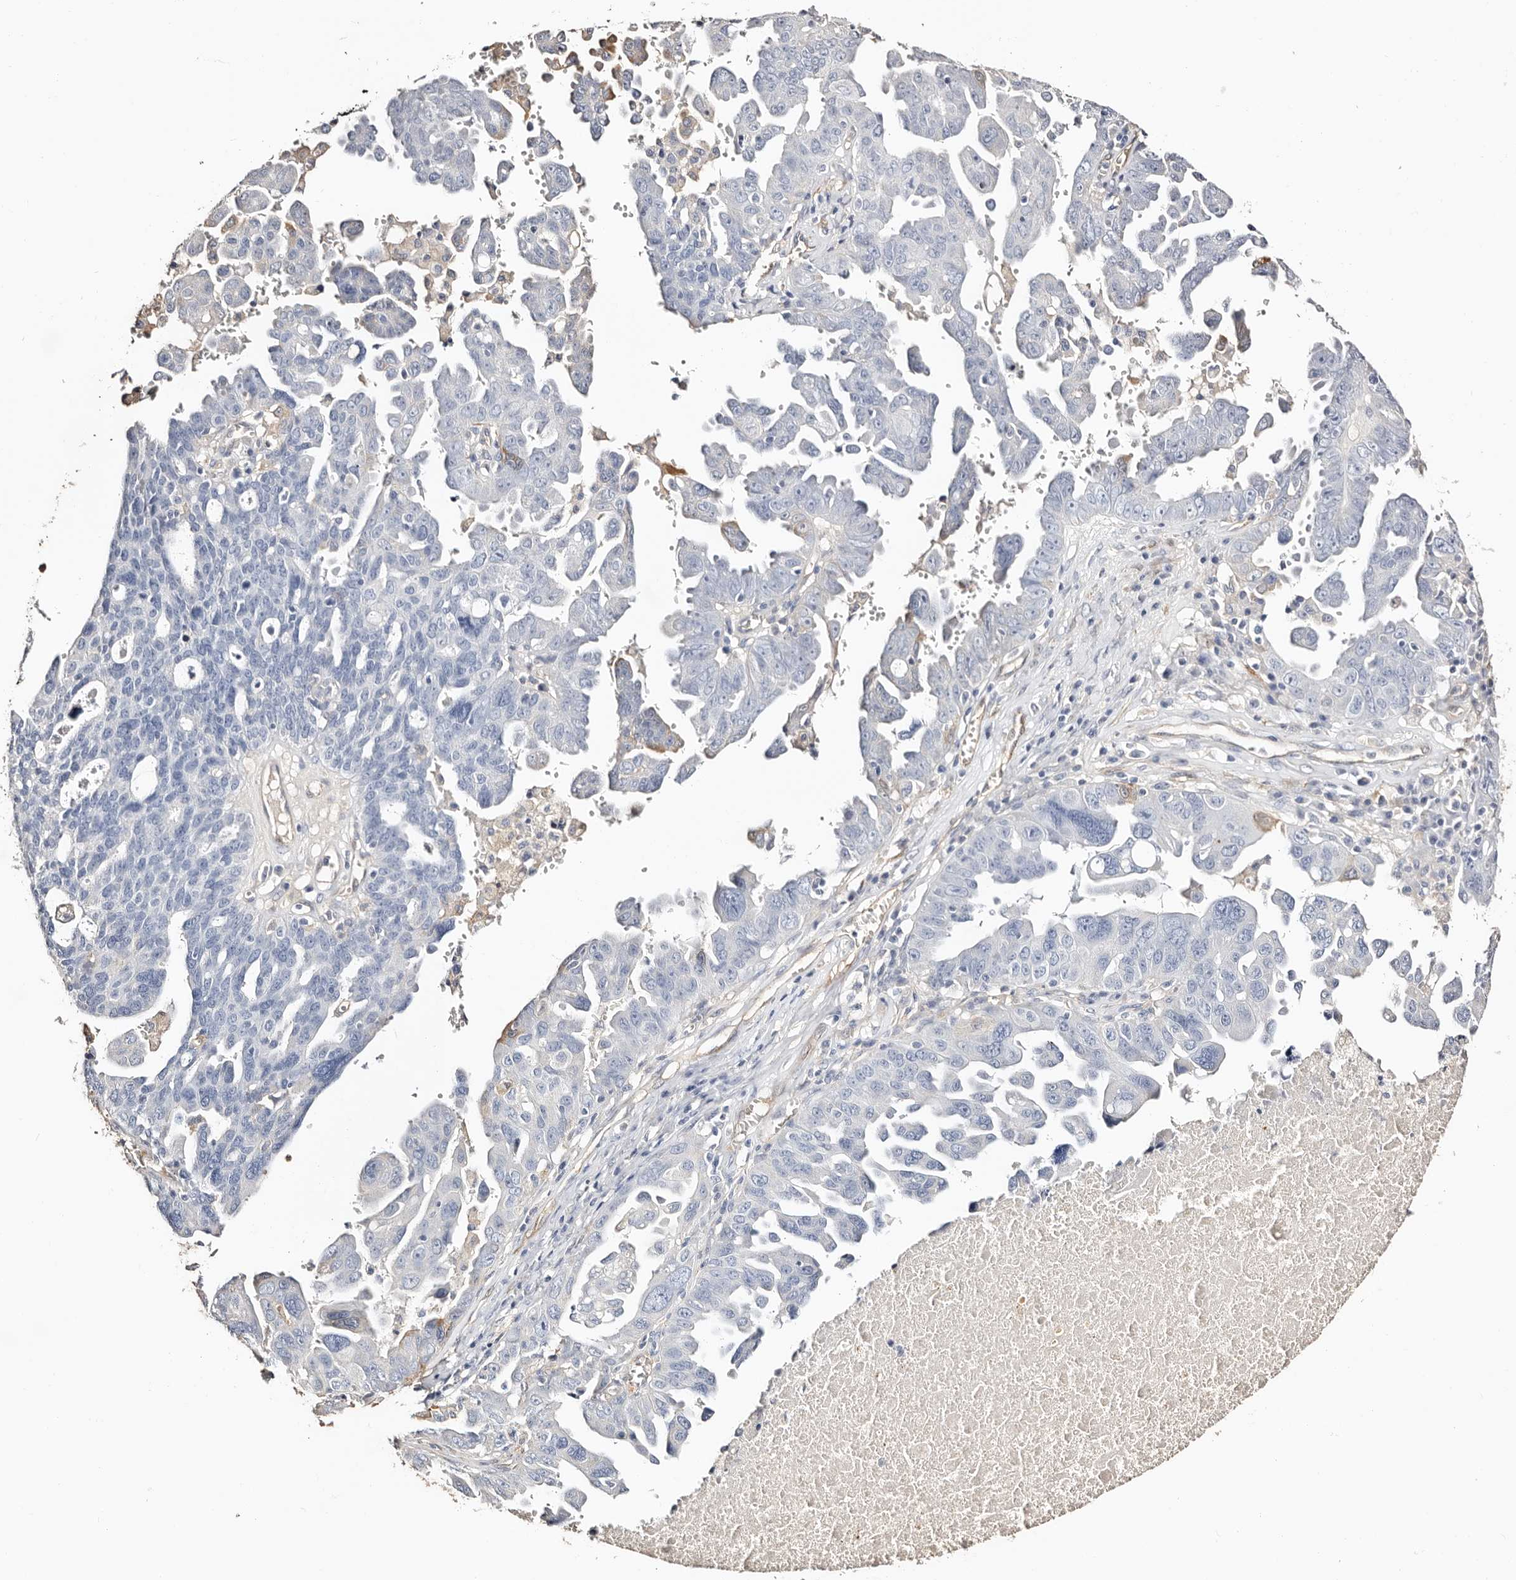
{"staining": {"intensity": "negative", "quantity": "none", "location": "none"}, "tissue": "ovarian cancer", "cell_type": "Tumor cells", "image_type": "cancer", "snomed": [{"axis": "morphology", "description": "Carcinoma, endometroid"}, {"axis": "topography", "description": "Ovary"}], "caption": "Immunohistochemistry (IHC) micrograph of neoplastic tissue: human ovarian cancer stained with DAB (3,3'-diaminobenzidine) shows no significant protein positivity in tumor cells.", "gene": "TGM2", "patient": {"sex": "female", "age": 62}}